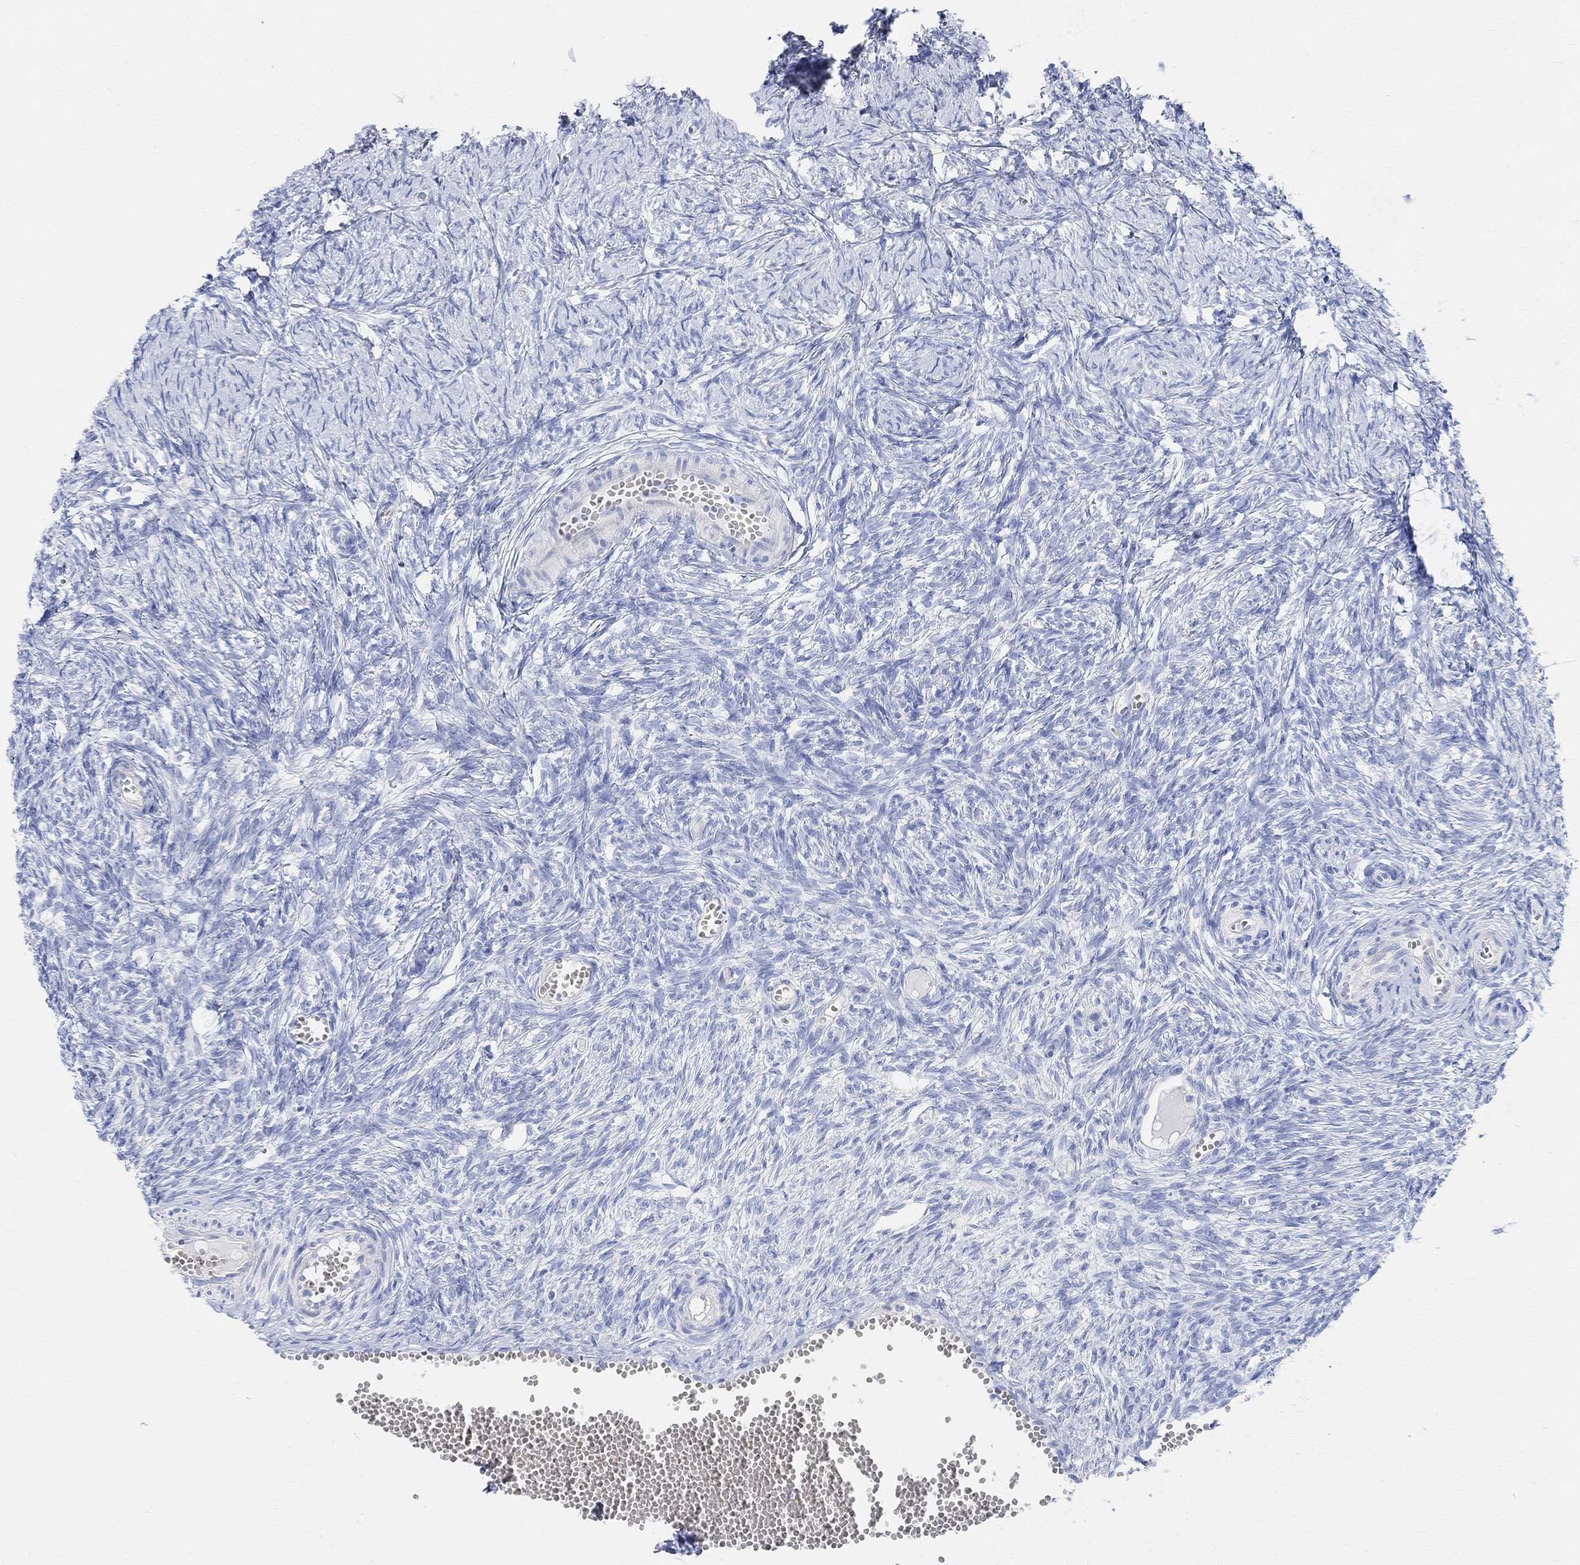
{"staining": {"intensity": "negative", "quantity": "none", "location": "none"}, "tissue": "ovary", "cell_type": "Follicle cells", "image_type": "normal", "snomed": [{"axis": "morphology", "description": "Normal tissue, NOS"}, {"axis": "topography", "description": "Ovary"}], "caption": "IHC of benign human ovary reveals no positivity in follicle cells.", "gene": "RETNLB", "patient": {"sex": "female", "age": 43}}